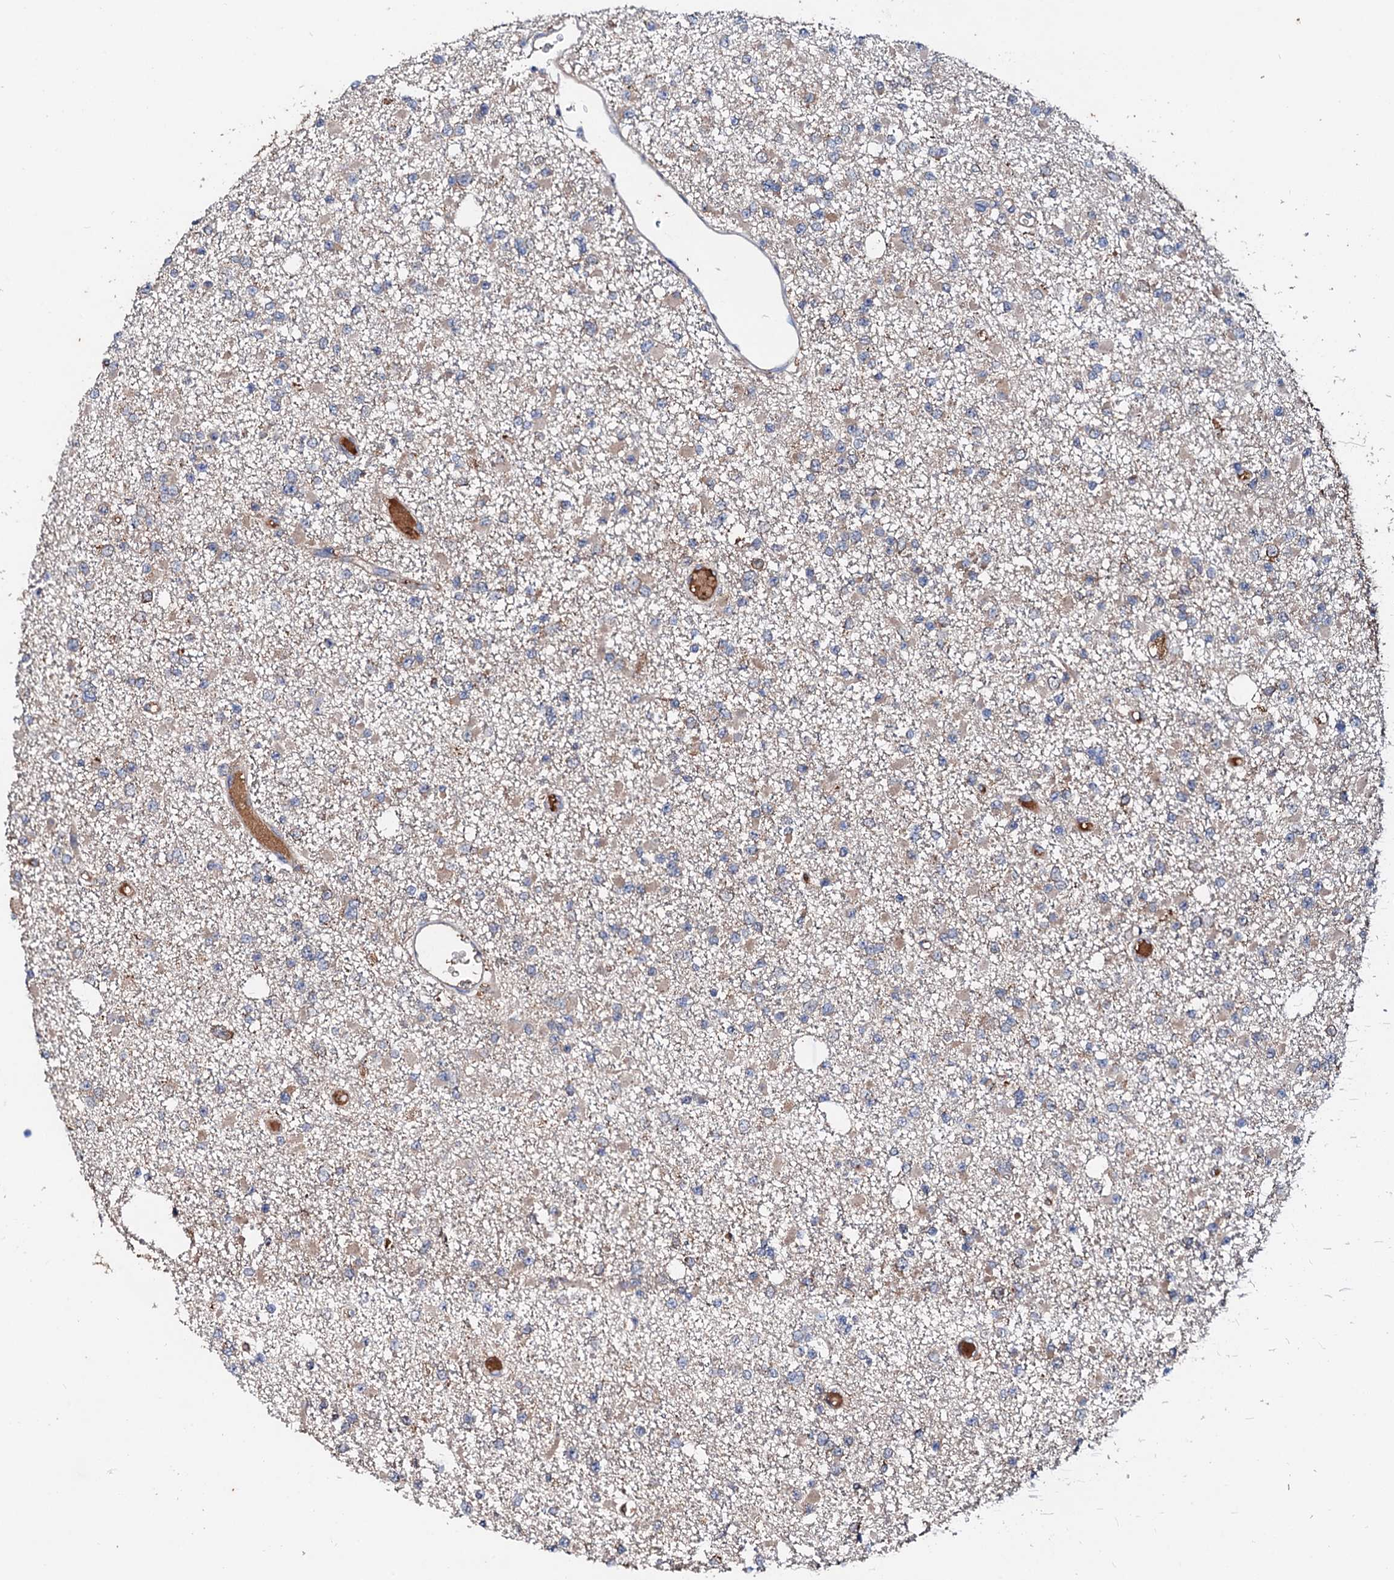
{"staining": {"intensity": "negative", "quantity": "none", "location": "none"}, "tissue": "glioma", "cell_type": "Tumor cells", "image_type": "cancer", "snomed": [{"axis": "morphology", "description": "Glioma, malignant, Low grade"}, {"axis": "topography", "description": "Brain"}], "caption": "Immunohistochemical staining of glioma demonstrates no significant expression in tumor cells.", "gene": "EXTL1", "patient": {"sex": "female", "age": 22}}